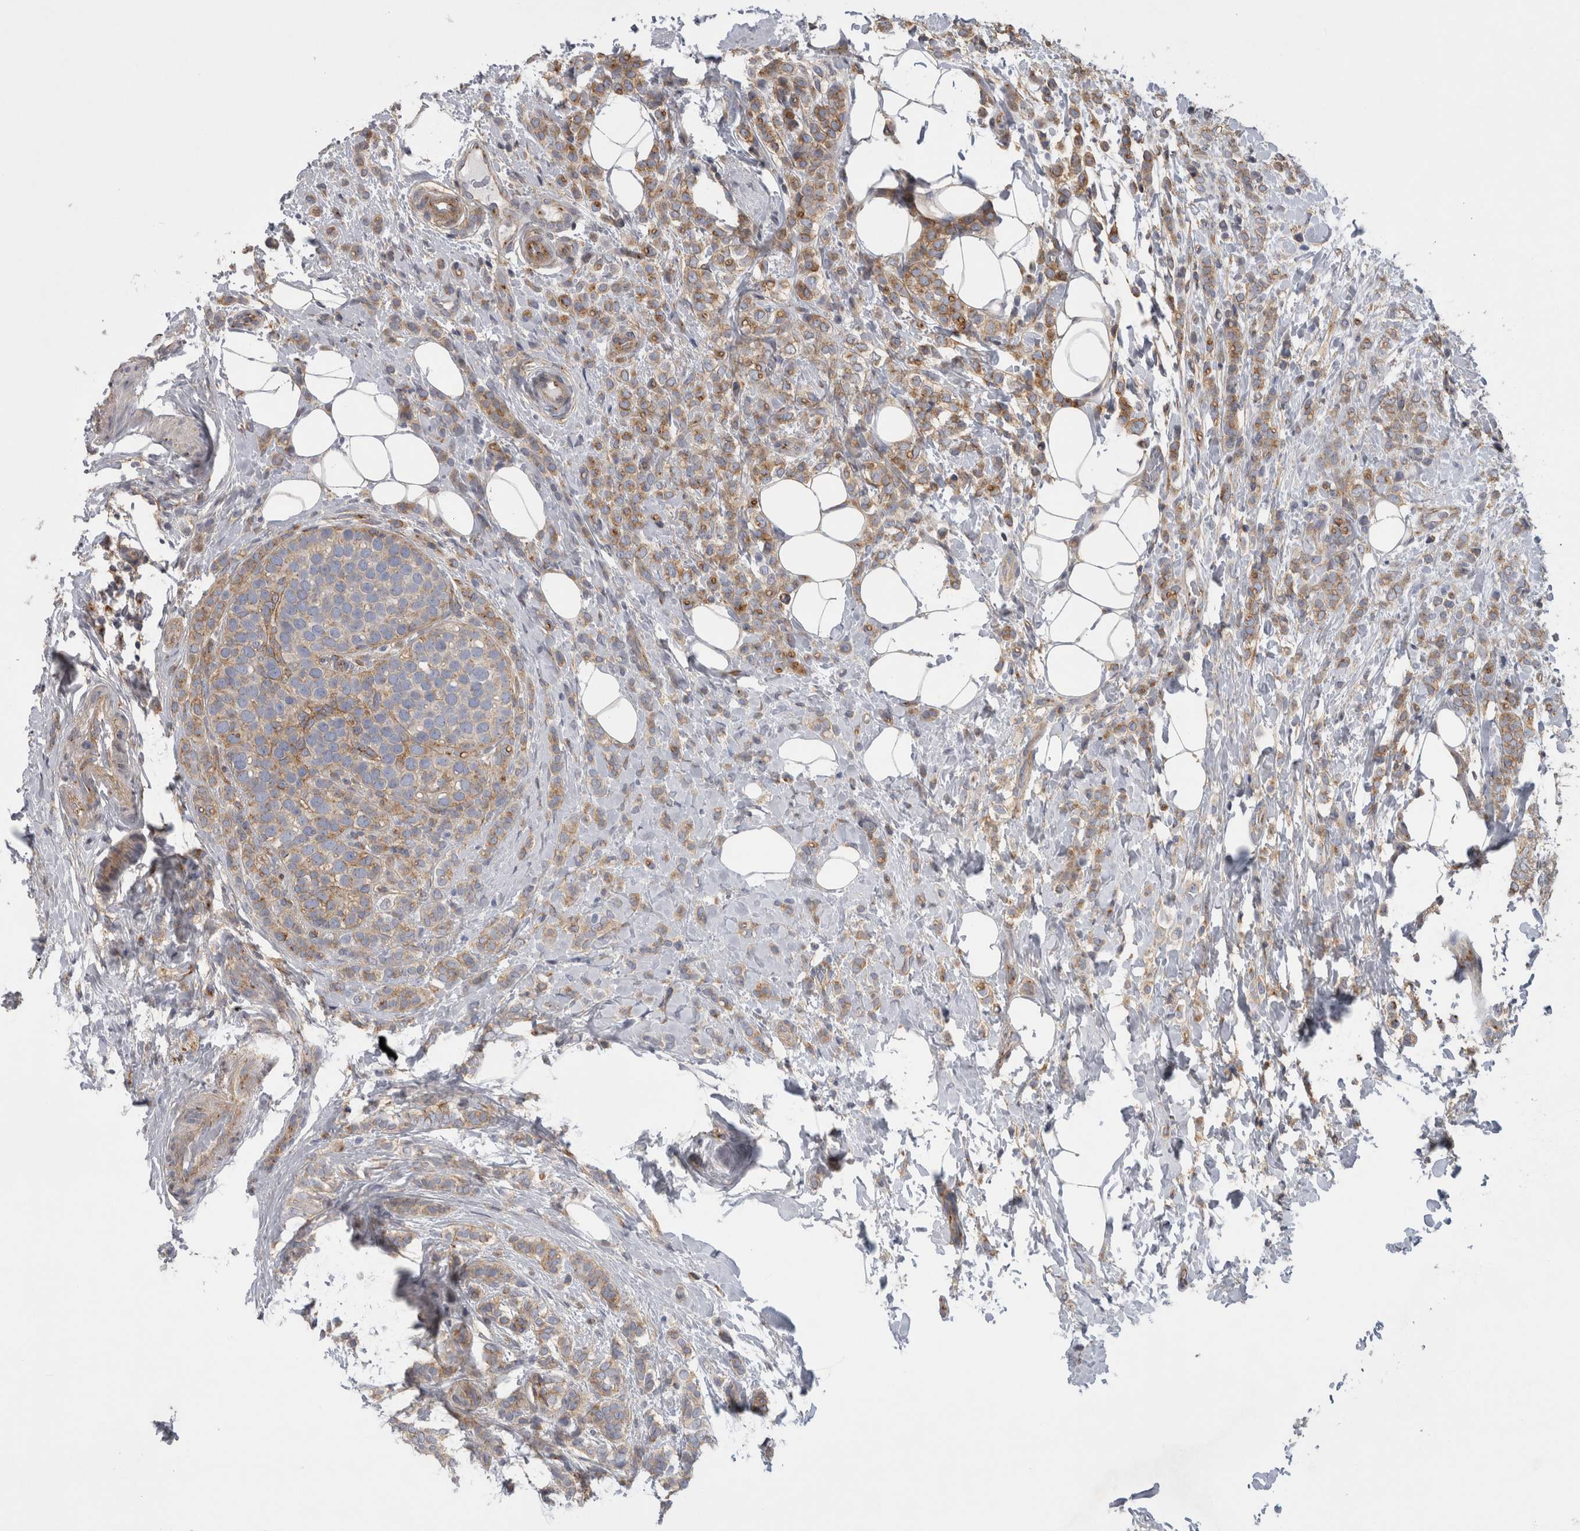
{"staining": {"intensity": "moderate", "quantity": "25%-75%", "location": "cytoplasmic/membranous"}, "tissue": "breast cancer", "cell_type": "Tumor cells", "image_type": "cancer", "snomed": [{"axis": "morphology", "description": "Lobular carcinoma"}, {"axis": "topography", "description": "Breast"}], "caption": "Immunohistochemical staining of breast cancer (lobular carcinoma) exhibits medium levels of moderate cytoplasmic/membranous staining in about 25%-75% of tumor cells.", "gene": "ATXN3", "patient": {"sex": "female", "age": 50}}